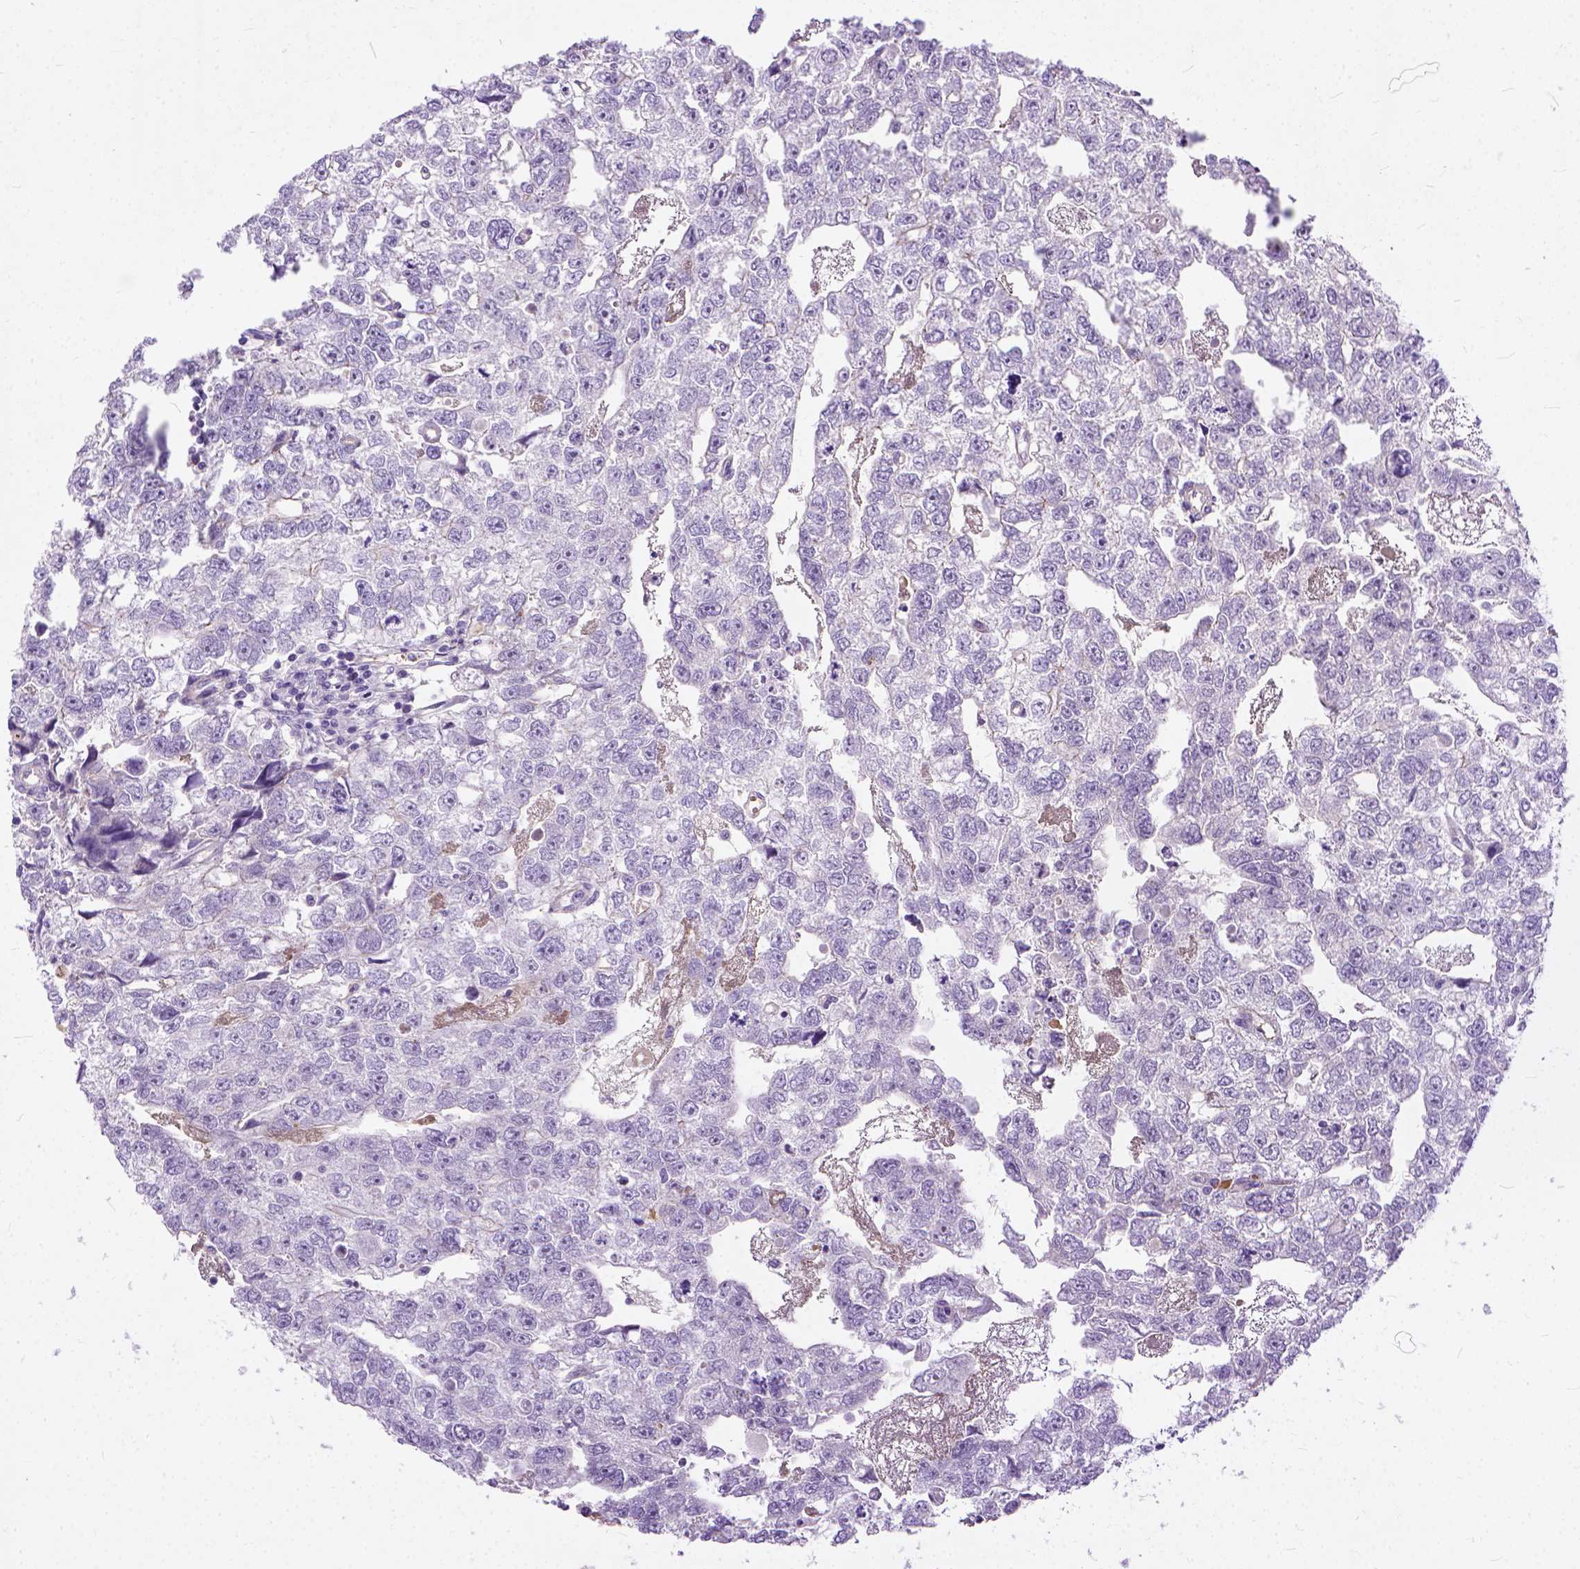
{"staining": {"intensity": "negative", "quantity": "none", "location": "none"}, "tissue": "testis cancer", "cell_type": "Tumor cells", "image_type": "cancer", "snomed": [{"axis": "morphology", "description": "Carcinoma, Embryonal, NOS"}, {"axis": "morphology", "description": "Teratoma, malignant, NOS"}, {"axis": "topography", "description": "Testis"}], "caption": "Testis cancer was stained to show a protein in brown. There is no significant staining in tumor cells.", "gene": "ADGRF1", "patient": {"sex": "male", "age": 44}}